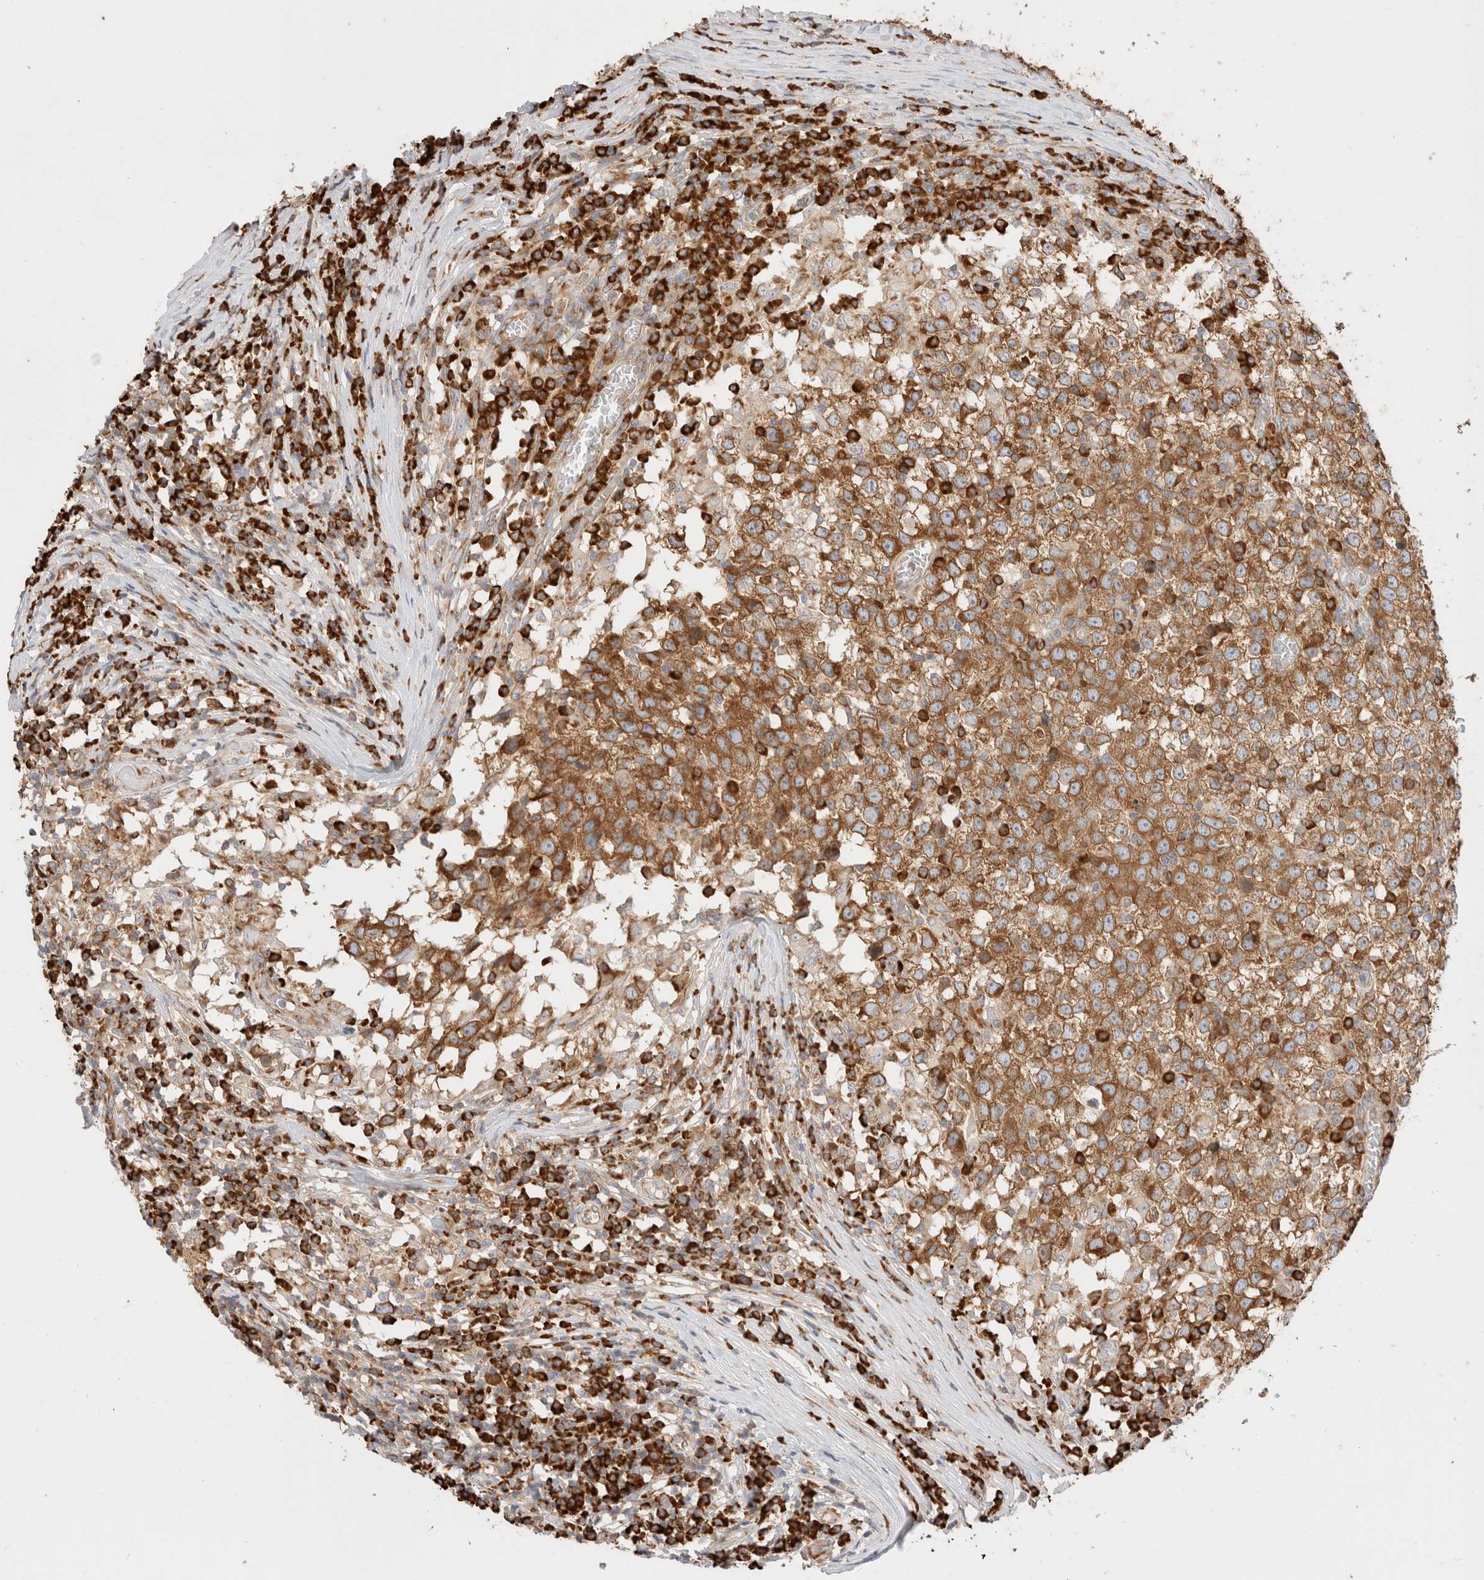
{"staining": {"intensity": "strong", "quantity": ">75%", "location": "cytoplasmic/membranous"}, "tissue": "testis cancer", "cell_type": "Tumor cells", "image_type": "cancer", "snomed": [{"axis": "morphology", "description": "Seminoma, NOS"}, {"axis": "topography", "description": "Testis"}], "caption": "A micrograph of human seminoma (testis) stained for a protein demonstrates strong cytoplasmic/membranous brown staining in tumor cells.", "gene": "ZC2HC1A", "patient": {"sex": "male", "age": 65}}